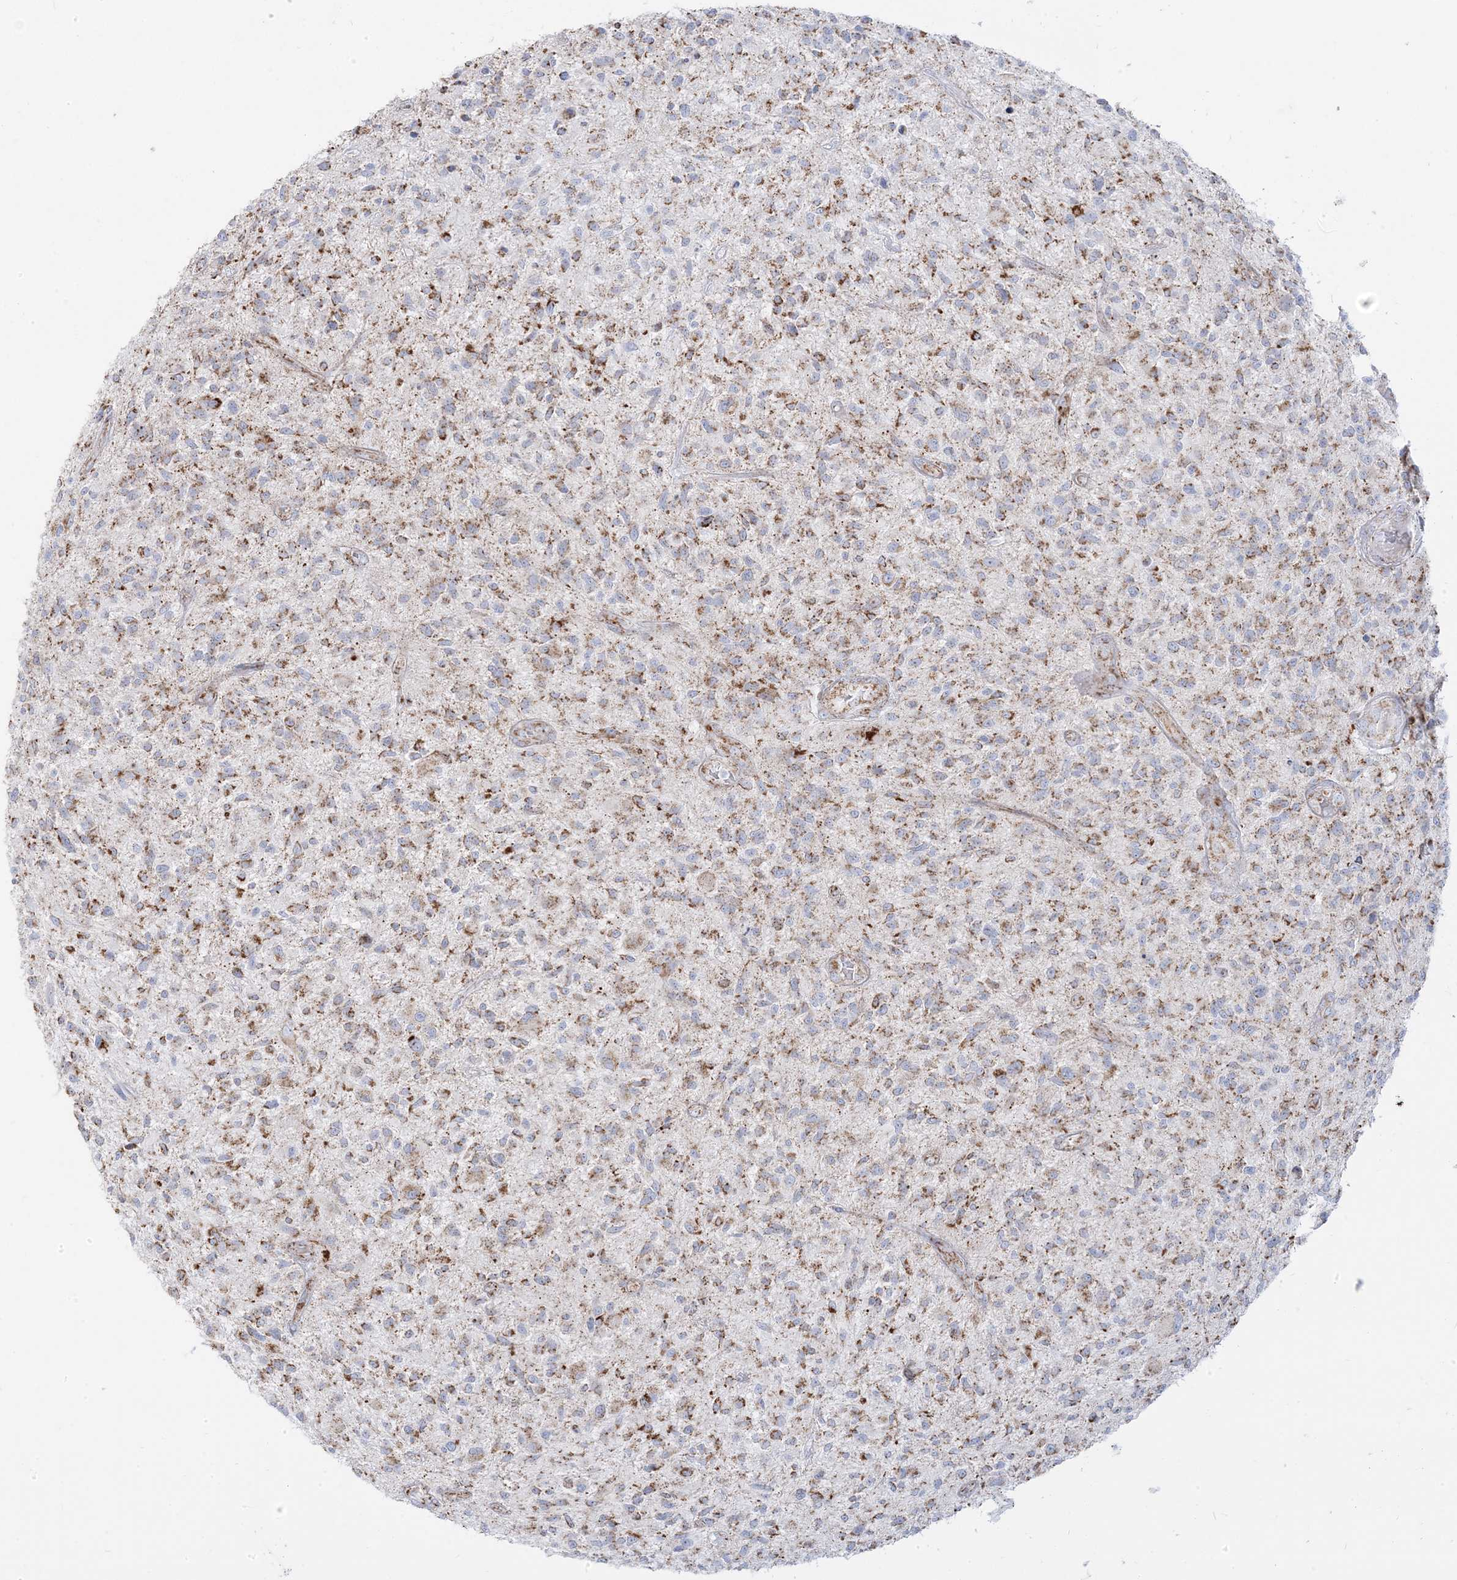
{"staining": {"intensity": "moderate", "quantity": ">75%", "location": "cytoplasmic/membranous"}, "tissue": "glioma", "cell_type": "Tumor cells", "image_type": "cancer", "snomed": [{"axis": "morphology", "description": "Glioma, malignant, High grade"}, {"axis": "topography", "description": "Brain"}], "caption": "Immunohistochemical staining of glioma demonstrates medium levels of moderate cytoplasmic/membranous staining in about >75% of tumor cells. Ihc stains the protein in brown and the nuclei are stained blue.", "gene": "PCCB", "patient": {"sex": "male", "age": 47}}